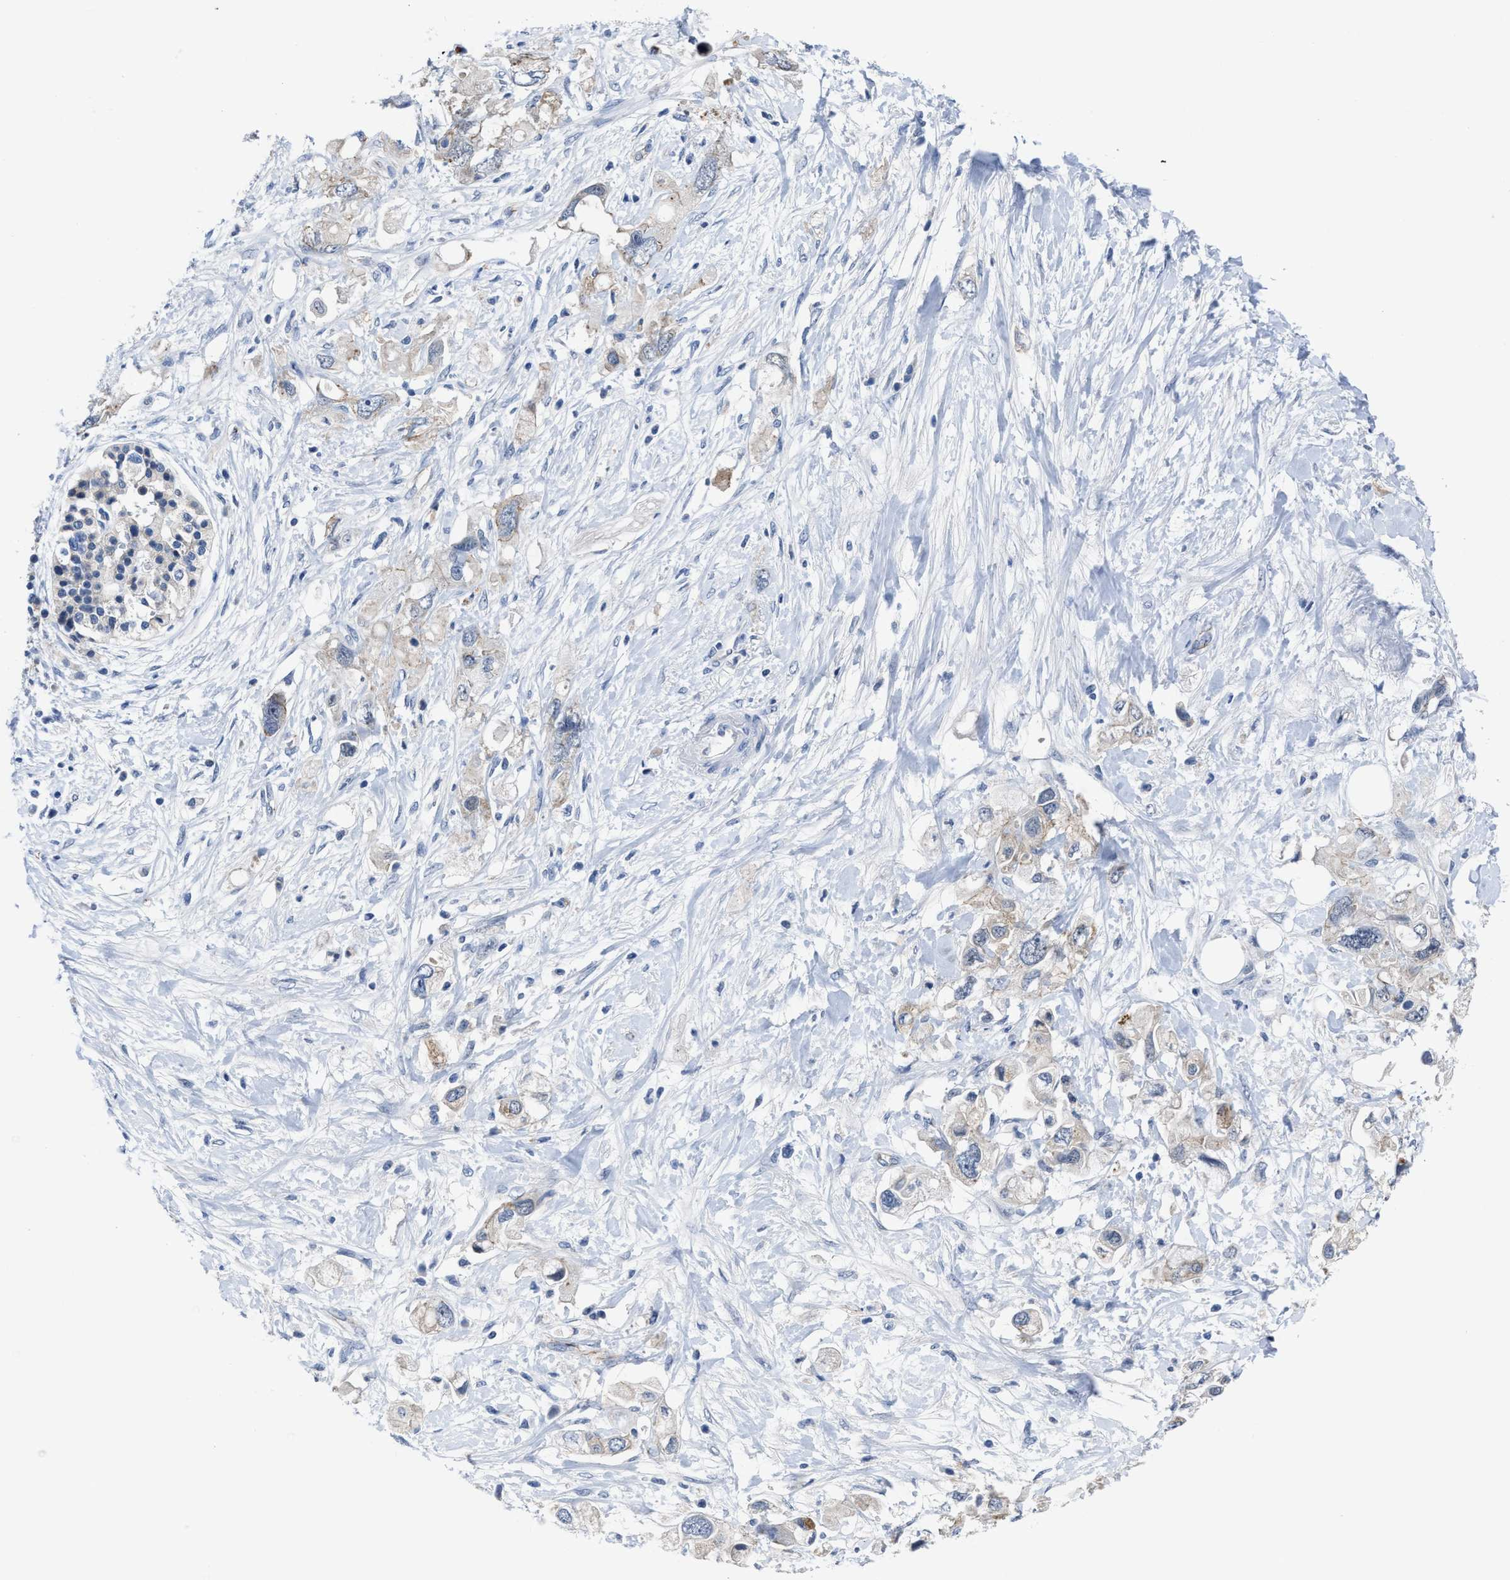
{"staining": {"intensity": "weak", "quantity": "<25%", "location": "cytoplasmic/membranous"}, "tissue": "pancreatic cancer", "cell_type": "Tumor cells", "image_type": "cancer", "snomed": [{"axis": "morphology", "description": "Adenocarcinoma, NOS"}, {"axis": "topography", "description": "Pancreas"}], "caption": "A high-resolution image shows immunohistochemistry staining of pancreatic cancer, which demonstrates no significant positivity in tumor cells.", "gene": "GHITM", "patient": {"sex": "female", "age": 56}}